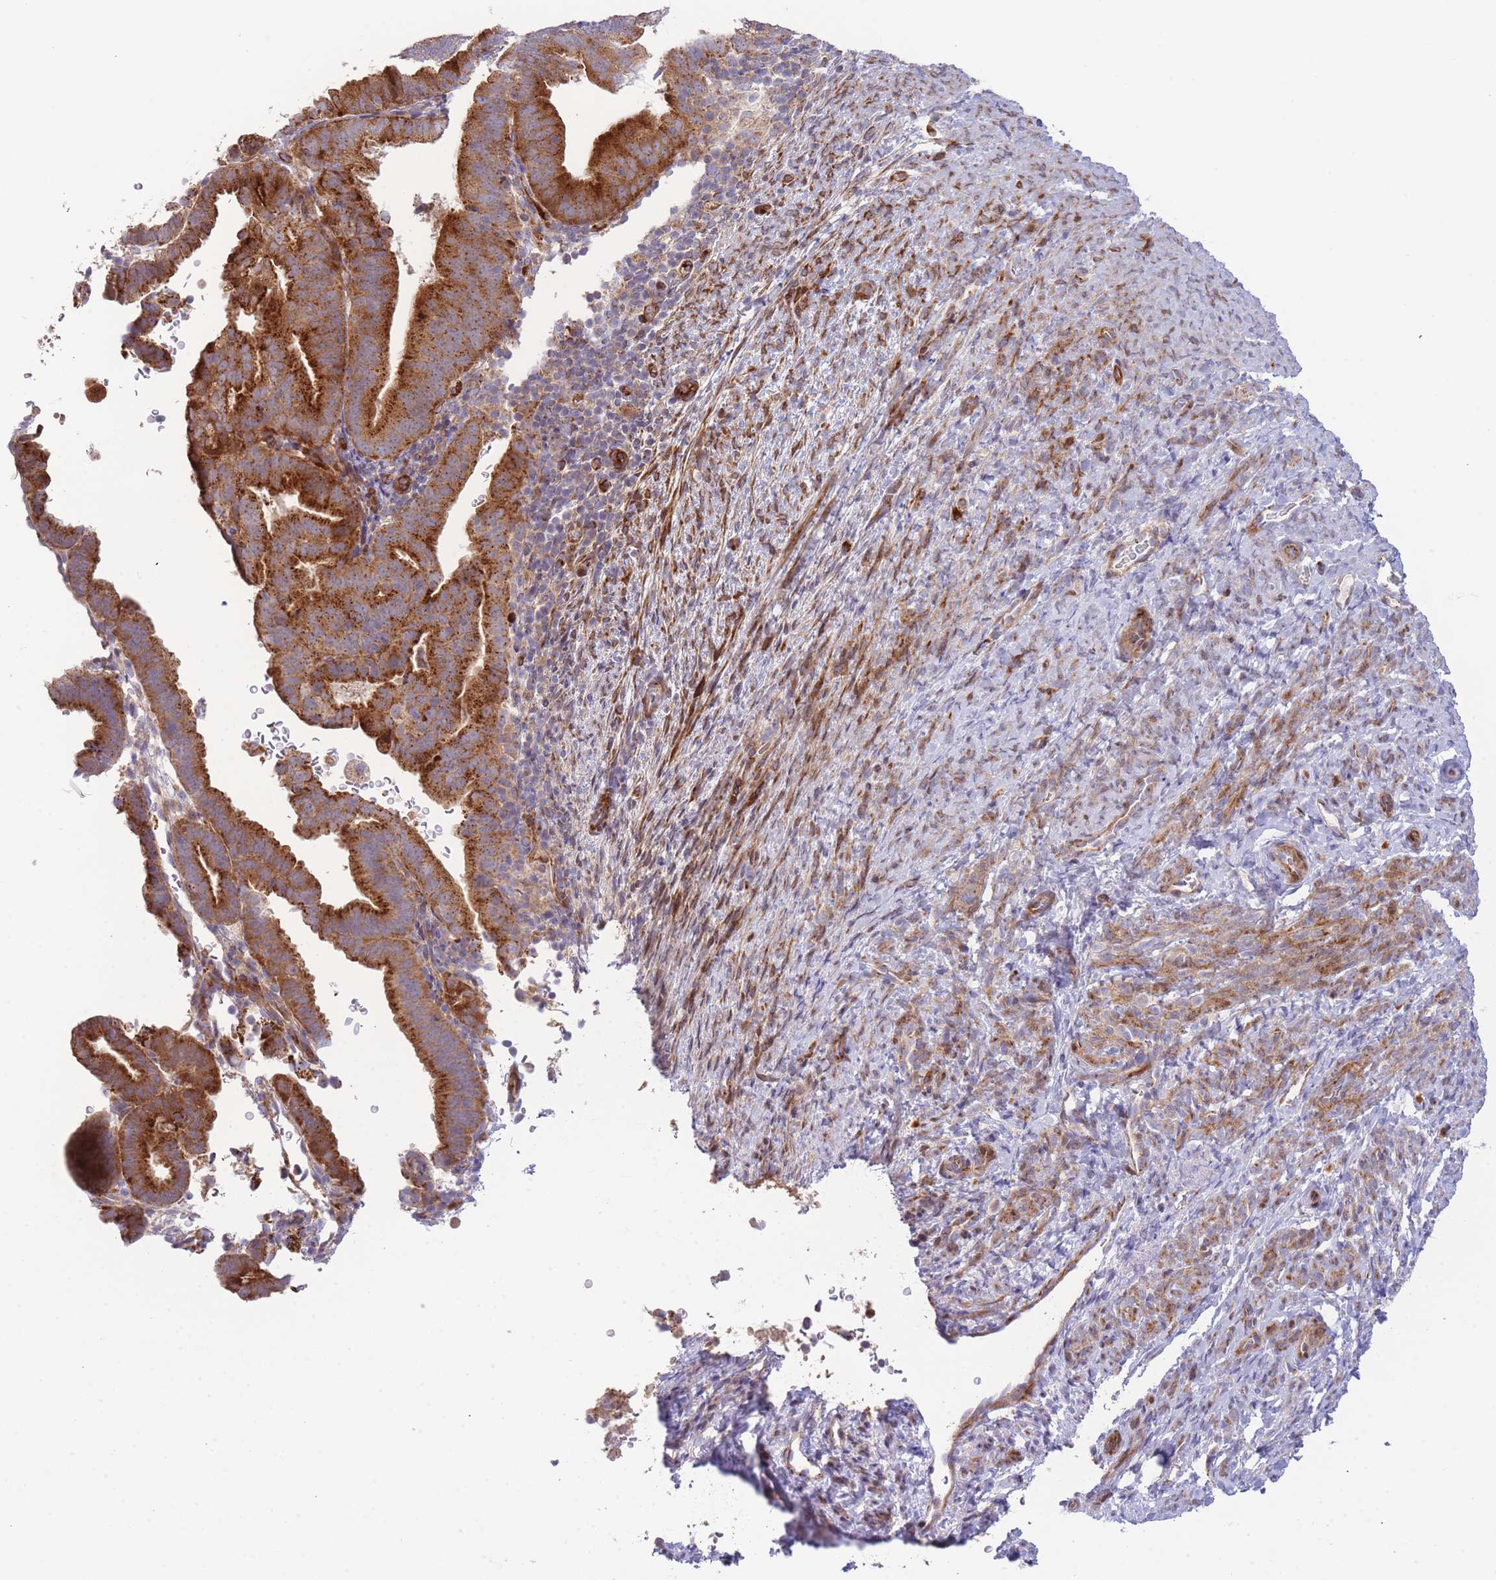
{"staining": {"intensity": "strong", "quantity": "25%-75%", "location": "cytoplasmic/membranous"}, "tissue": "endometrial cancer", "cell_type": "Tumor cells", "image_type": "cancer", "snomed": [{"axis": "morphology", "description": "Adenocarcinoma, NOS"}, {"axis": "topography", "description": "Endometrium"}], "caption": "Immunohistochemistry (IHC) staining of endometrial adenocarcinoma, which exhibits high levels of strong cytoplasmic/membranous expression in about 25%-75% of tumor cells indicating strong cytoplasmic/membranous protein positivity. The staining was performed using DAB (brown) for protein detection and nuclei were counterstained in hematoxylin (blue).", "gene": "ATP5MC2", "patient": {"sex": "female", "age": 70}}